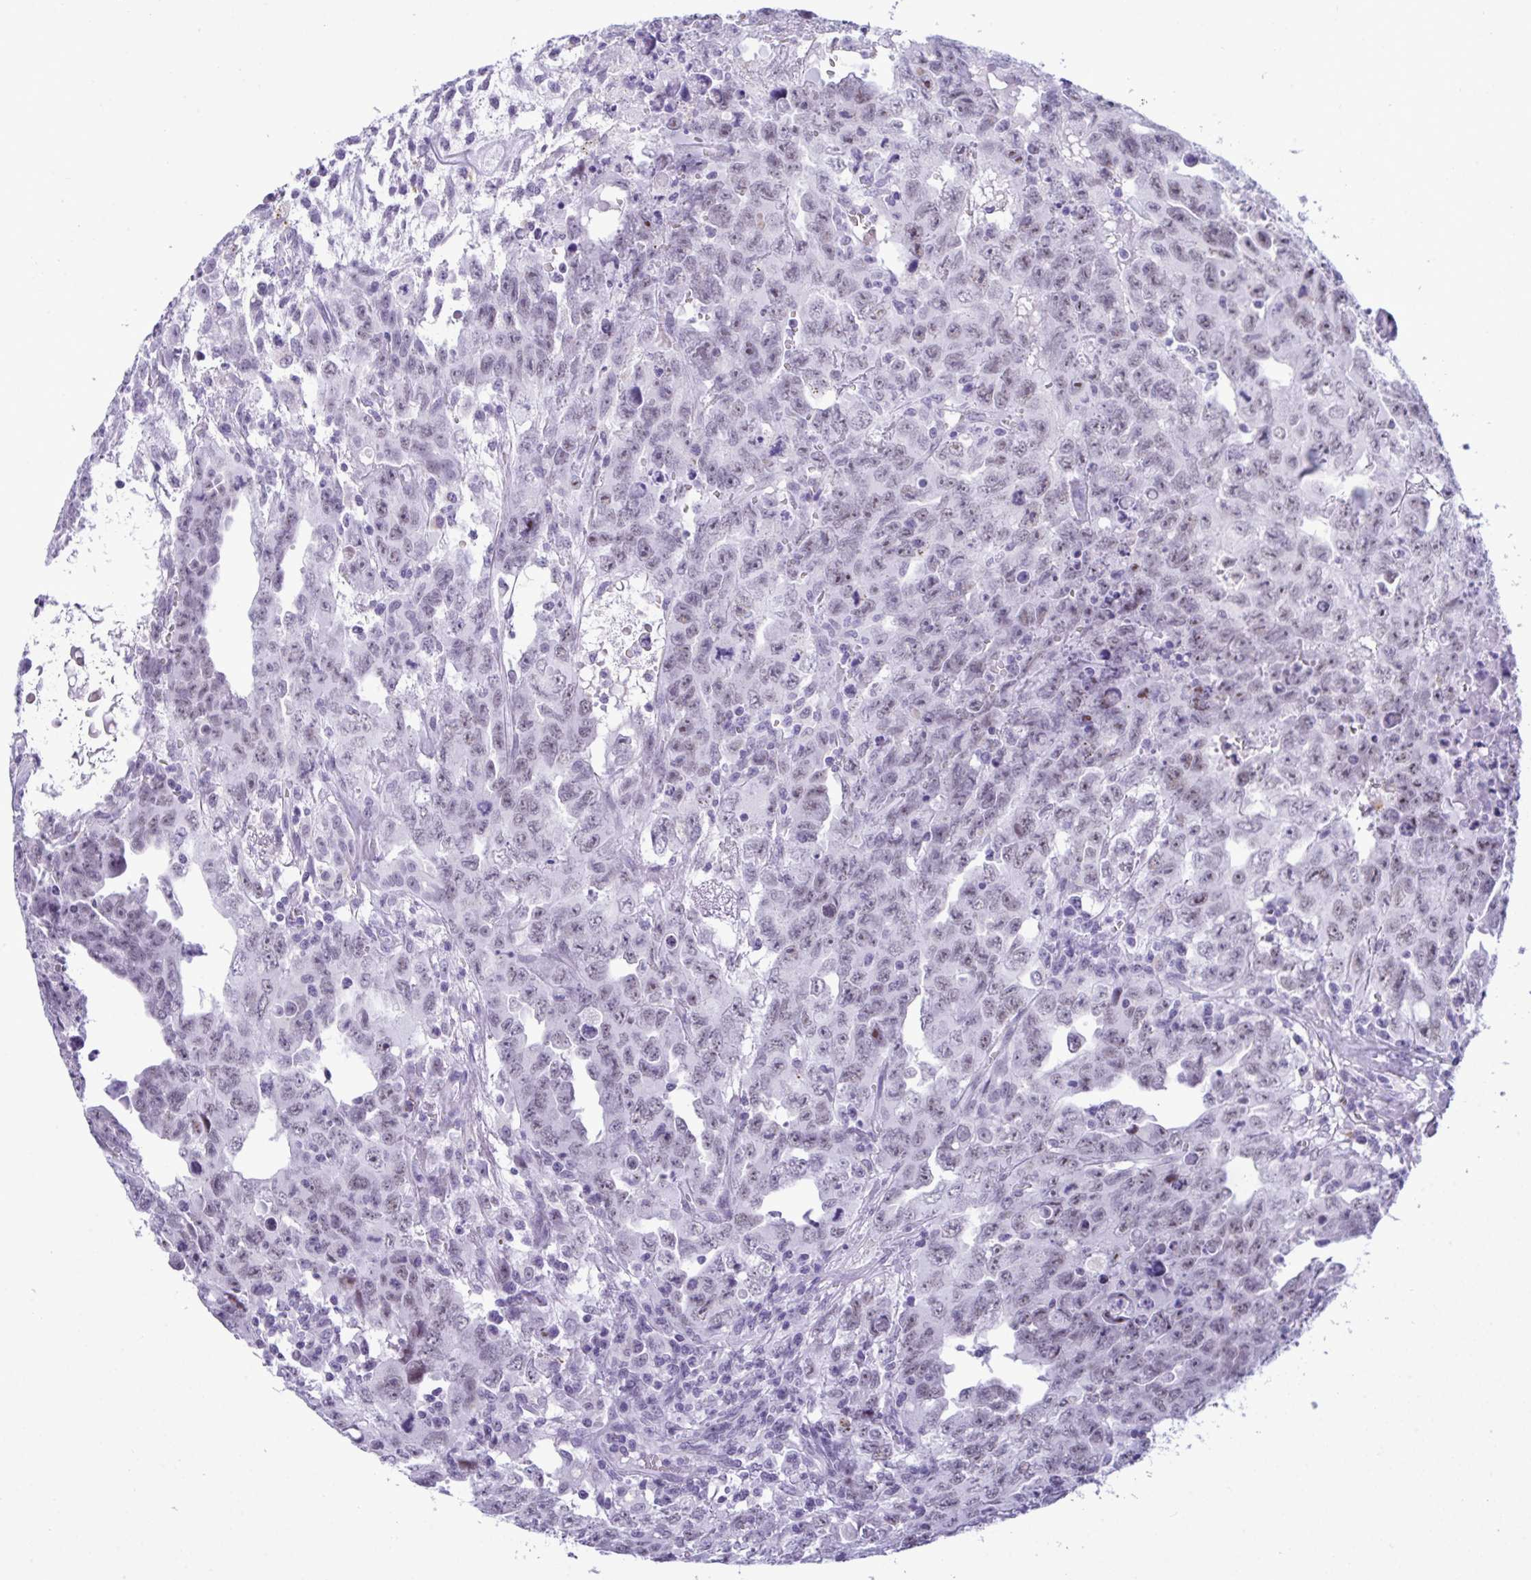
{"staining": {"intensity": "weak", "quantity": "25%-75%", "location": "nuclear"}, "tissue": "testis cancer", "cell_type": "Tumor cells", "image_type": "cancer", "snomed": [{"axis": "morphology", "description": "Carcinoma, Embryonal, NOS"}, {"axis": "topography", "description": "Testis"}], "caption": "Weak nuclear protein positivity is identified in approximately 25%-75% of tumor cells in testis embryonal carcinoma. The staining is performed using DAB brown chromogen to label protein expression. The nuclei are counter-stained blue using hematoxylin.", "gene": "ELN", "patient": {"sex": "male", "age": 24}}